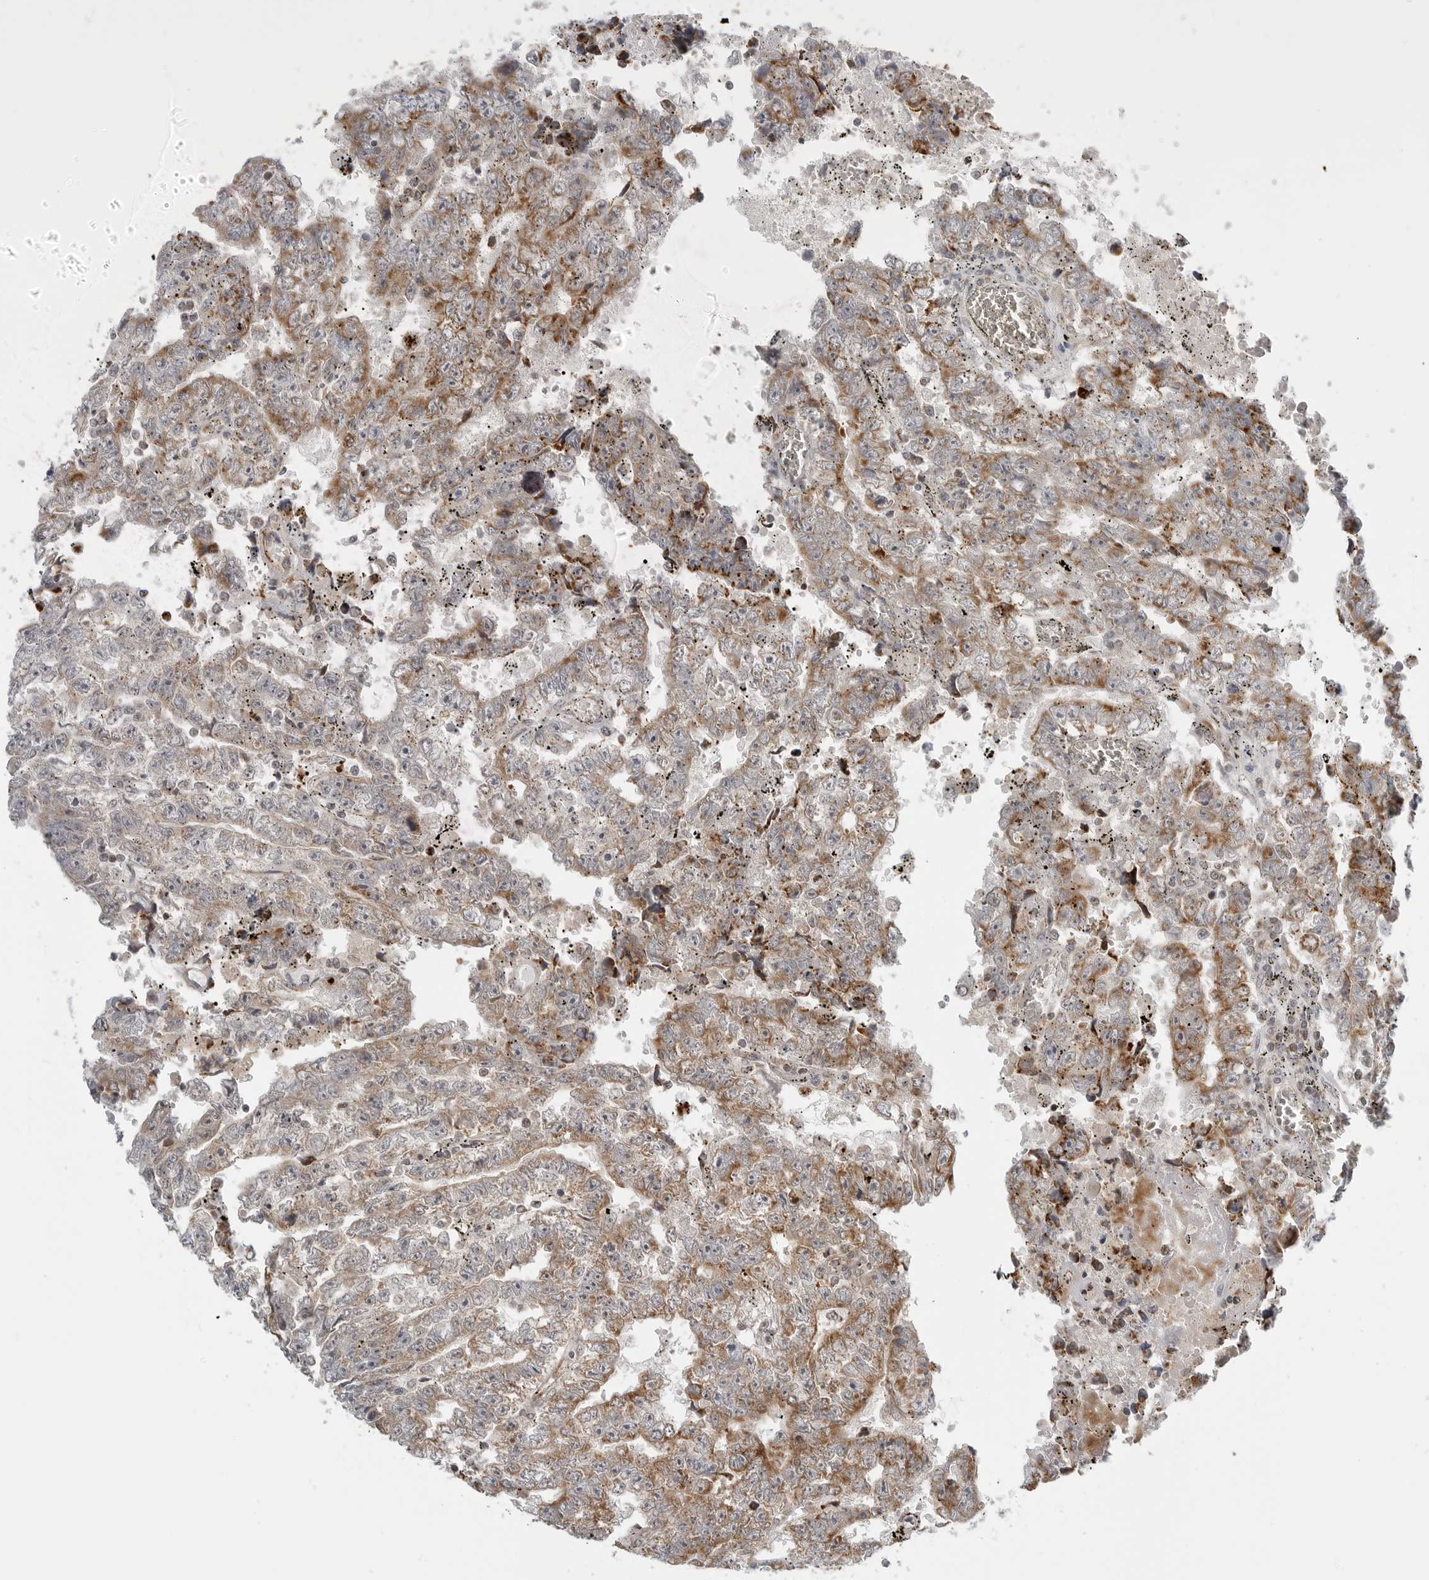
{"staining": {"intensity": "moderate", "quantity": "<25%", "location": "cytoplasmic/membranous"}, "tissue": "testis cancer", "cell_type": "Tumor cells", "image_type": "cancer", "snomed": [{"axis": "morphology", "description": "Carcinoma, Embryonal, NOS"}, {"axis": "topography", "description": "Testis"}], "caption": "IHC of human testis cancer displays low levels of moderate cytoplasmic/membranous staining in approximately <25% of tumor cells. Using DAB (3,3'-diaminobenzidine) (brown) and hematoxylin (blue) stains, captured at high magnification using brightfield microscopy.", "gene": "PEX2", "patient": {"sex": "male", "age": 25}}